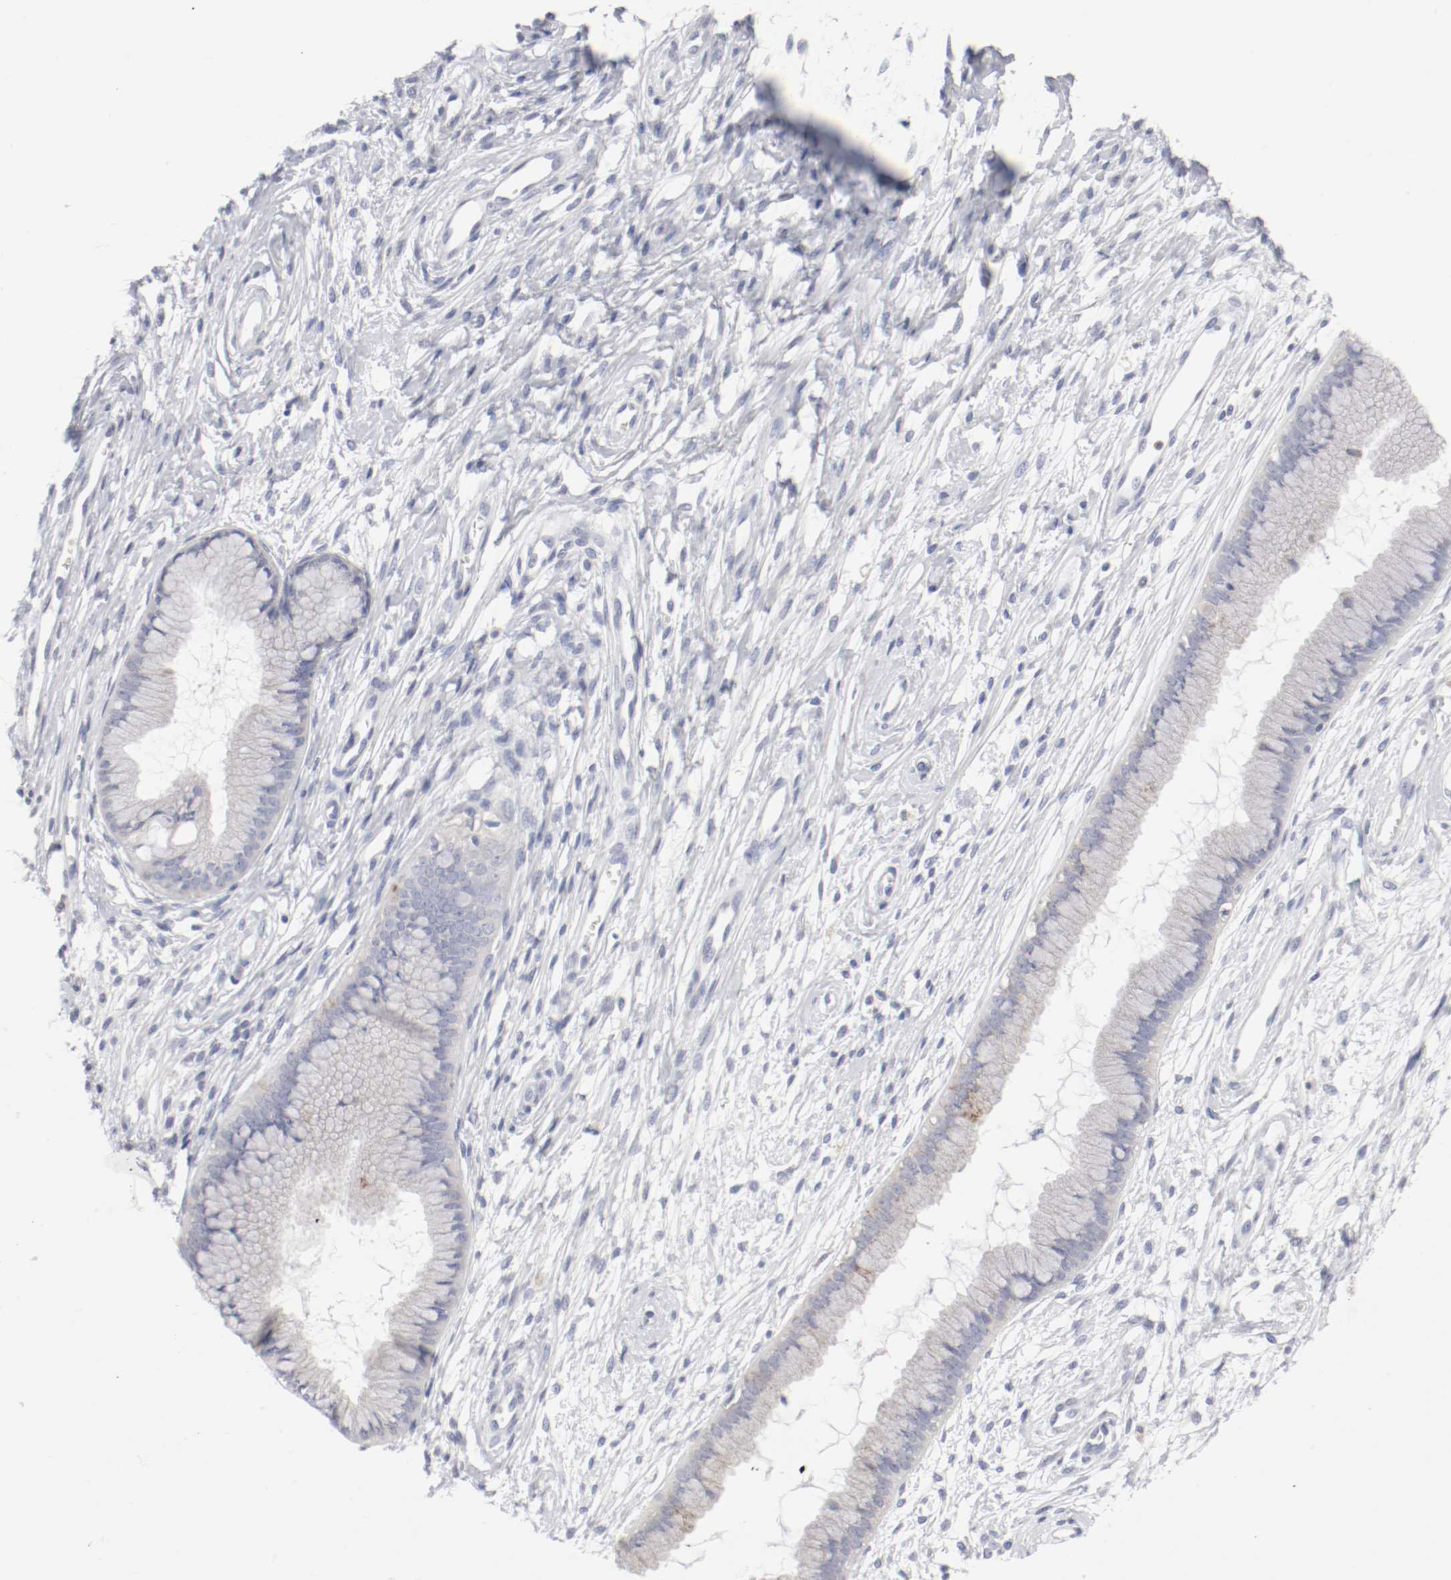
{"staining": {"intensity": "weak", "quantity": "<25%", "location": "cytoplasmic/membranous"}, "tissue": "cervix", "cell_type": "Glandular cells", "image_type": "normal", "snomed": [{"axis": "morphology", "description": "Normal tissue, NOS"}, {"axis": "topography", "description": "Cervix"}], "caption": "The micrograph shows no significant staining in glandular cells of cervix.", "gene": "ITGAX", "patient": {"sex": "female", "age": 39}}